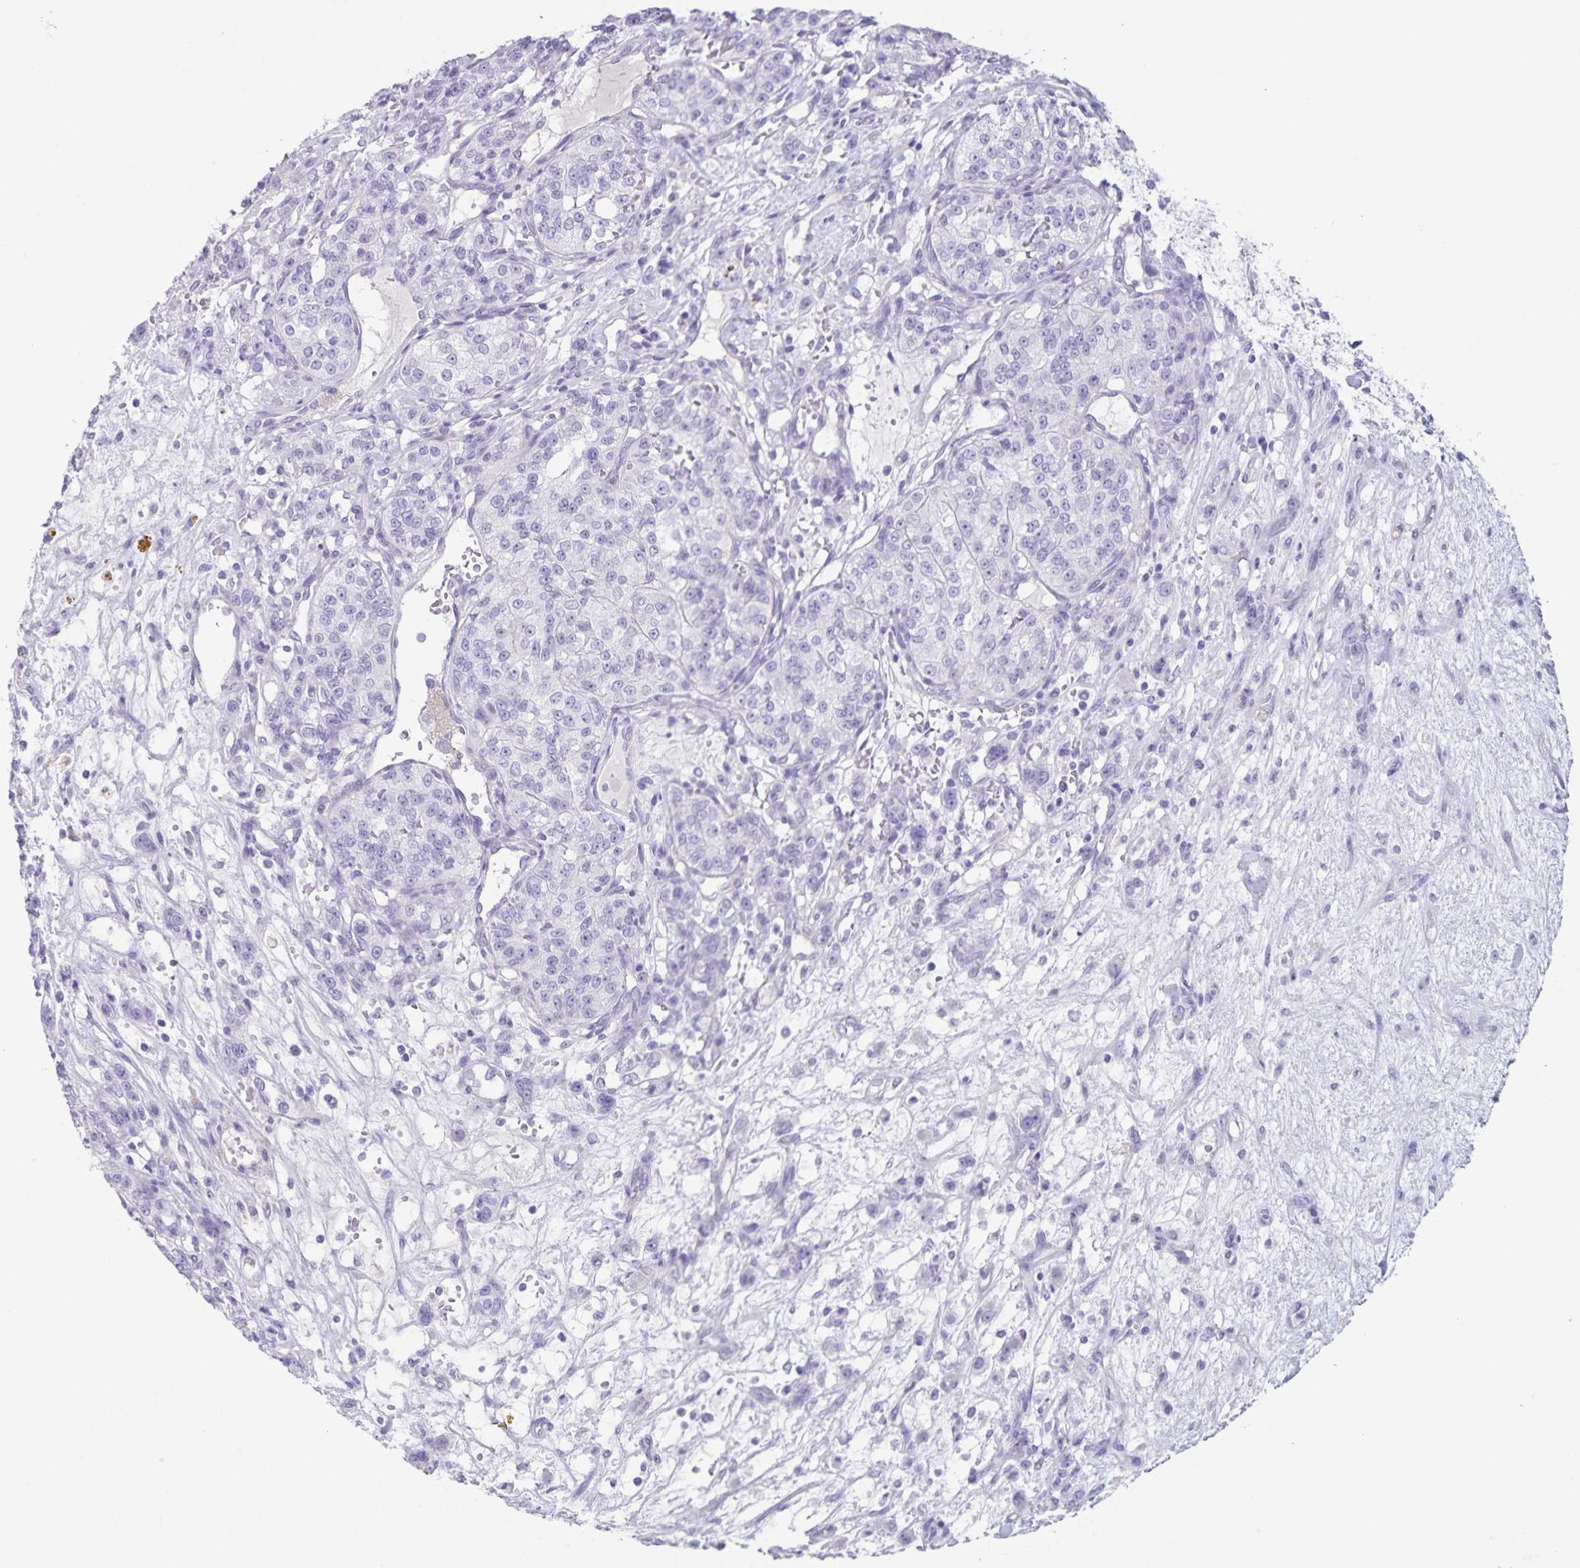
{"staining": {"intensity": "negative", "quantity": "none", "location": "none"}, "tissue": "renal cancer", "cell_type": "Tumor cells", "image_type": "cancer", "snomed": [{"axis": "morphology", "description": "Adenocarcinoma, NOS"}, {"axis": "topography", "description": "Kidney"}], "caption": "The micrograph displays no significant expression in tumor cells of renal adenocarcinoma.", "gene": "C11orf42", "patient": {"sex": "female", "age": 63}}